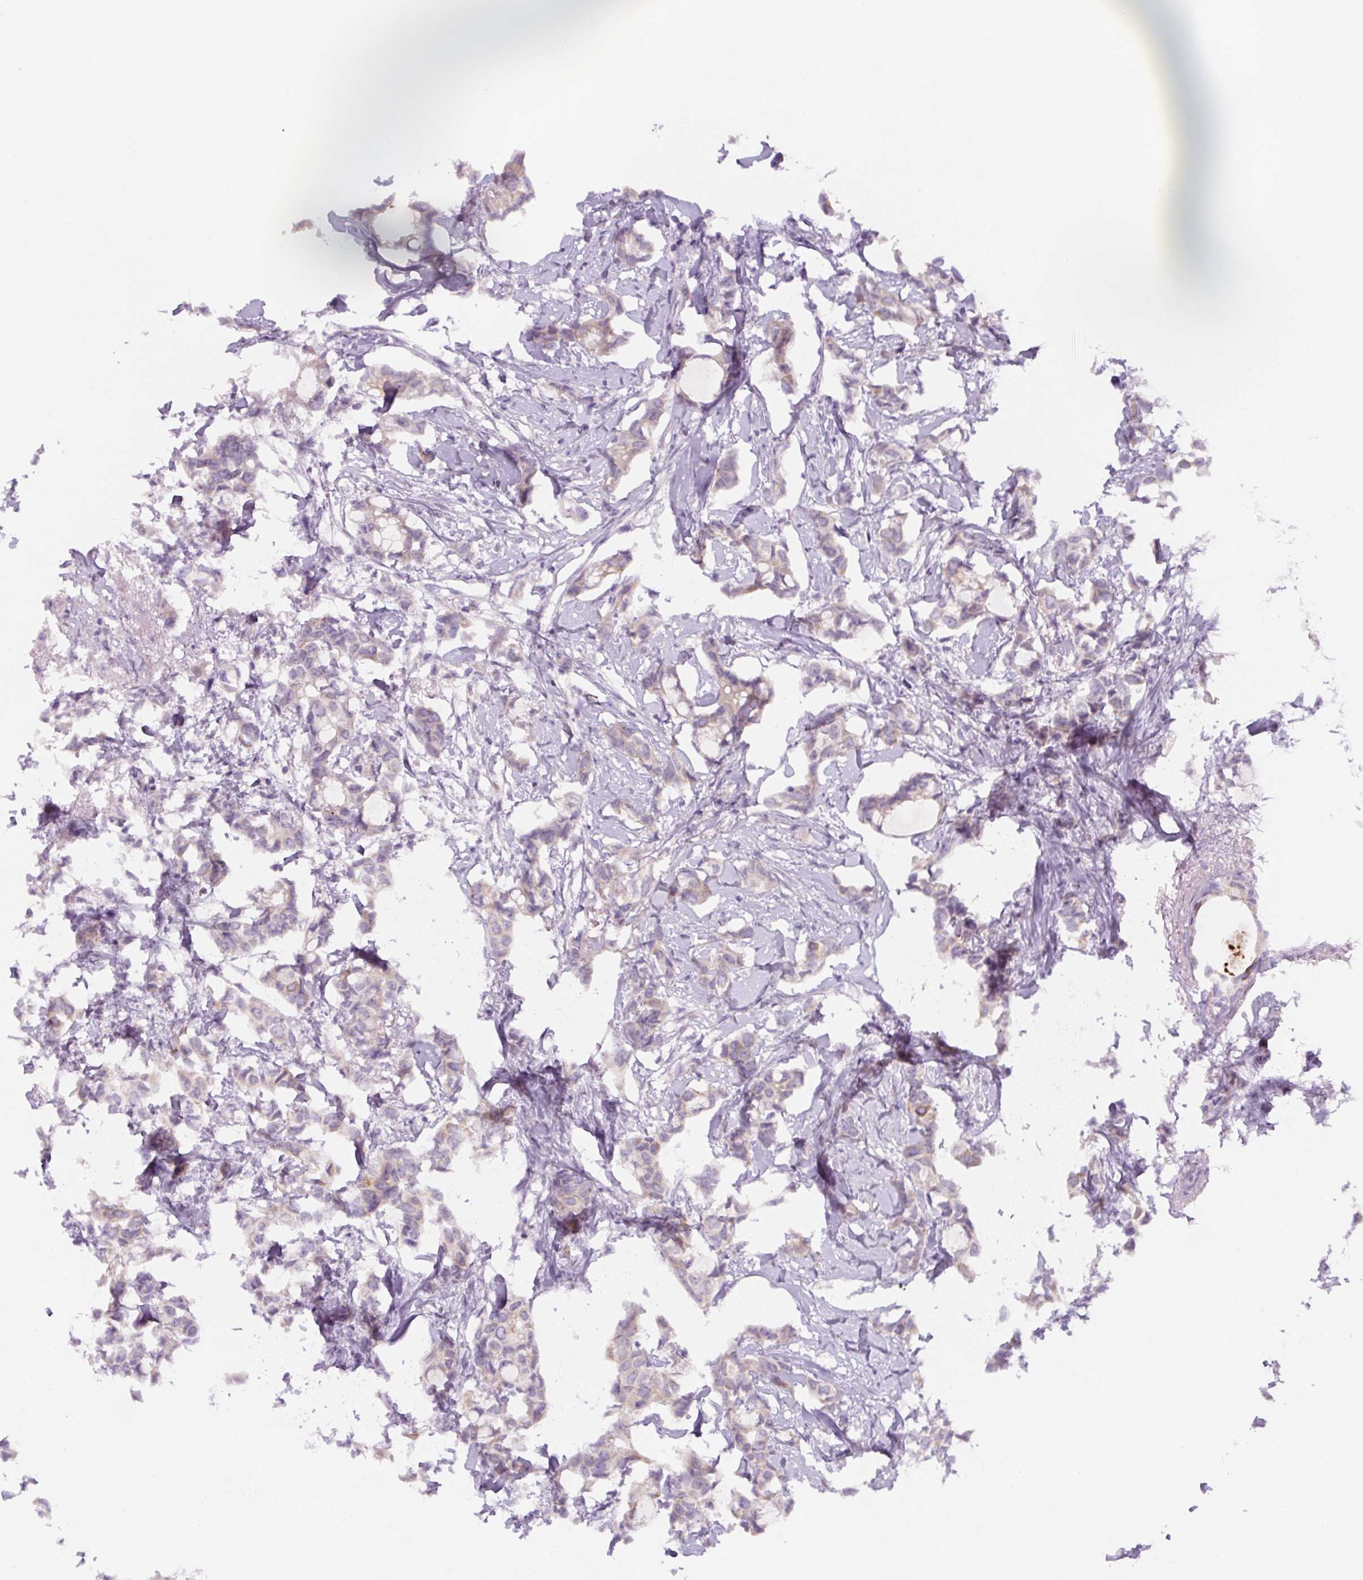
{"staining": {"intensity": "weak", "quantity": ">75%", "location": "cytoplasmic/membranous"}, "tissue": "breast cancer", "cell_type": "Tumor cells", "image_type": "cancer", "snomed": [{"axis": "morphology", "description": "Duct carcinoma"}, {"axis": "topography", "description": "Breast"}], "caption": "There is low levels of weak cytoplasmic/membranous staining in tumor cells of breast cancer, as demonstrated by immunohistochemical staining (brown color).", "gene": "YIF1B", "patient": {"sex": "female", "age": 73}}